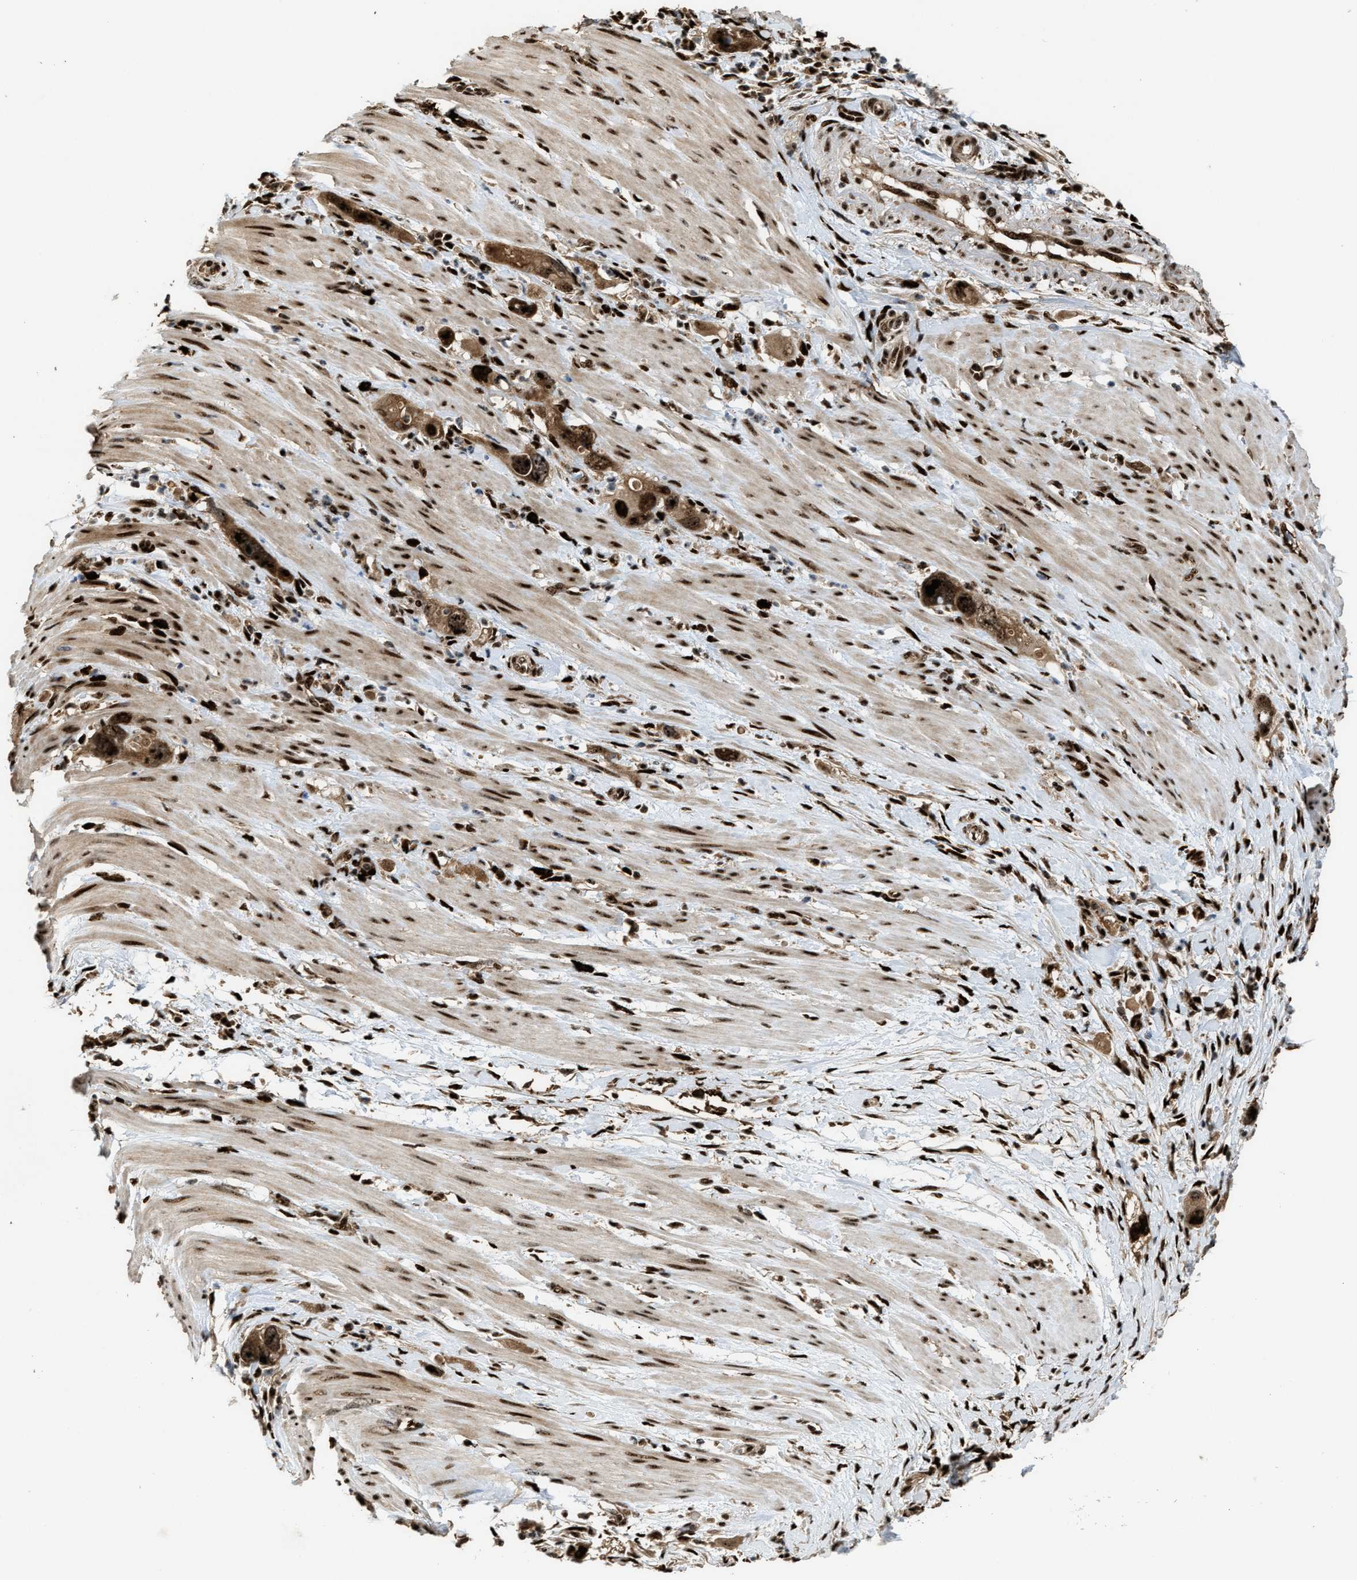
{"staining": {"intensity": "strong", "quantity": ">75%", "location": "cytoplasmic/membranous,nuclear"}, "tissue": "pancreatic cancer", "cell_type": "Tumor cells", "image_type": "cancer", "snomed": [{"axis": "morphology", "description": "Adenocarcinoma, NOS"}, {"axis": "topography", "description": "Pancreas"}], "caption": "Immunohistochemistry histopathology image of human adenocarcinoma (pancreatic) stained for a protein (brown), which demonstrates high levels of strong cytoplasmic/membranous and nuclear expression in about >75% of tumor cells.", "gene": "ZNF687", "patient": {"sex": "female", "age": 70}}